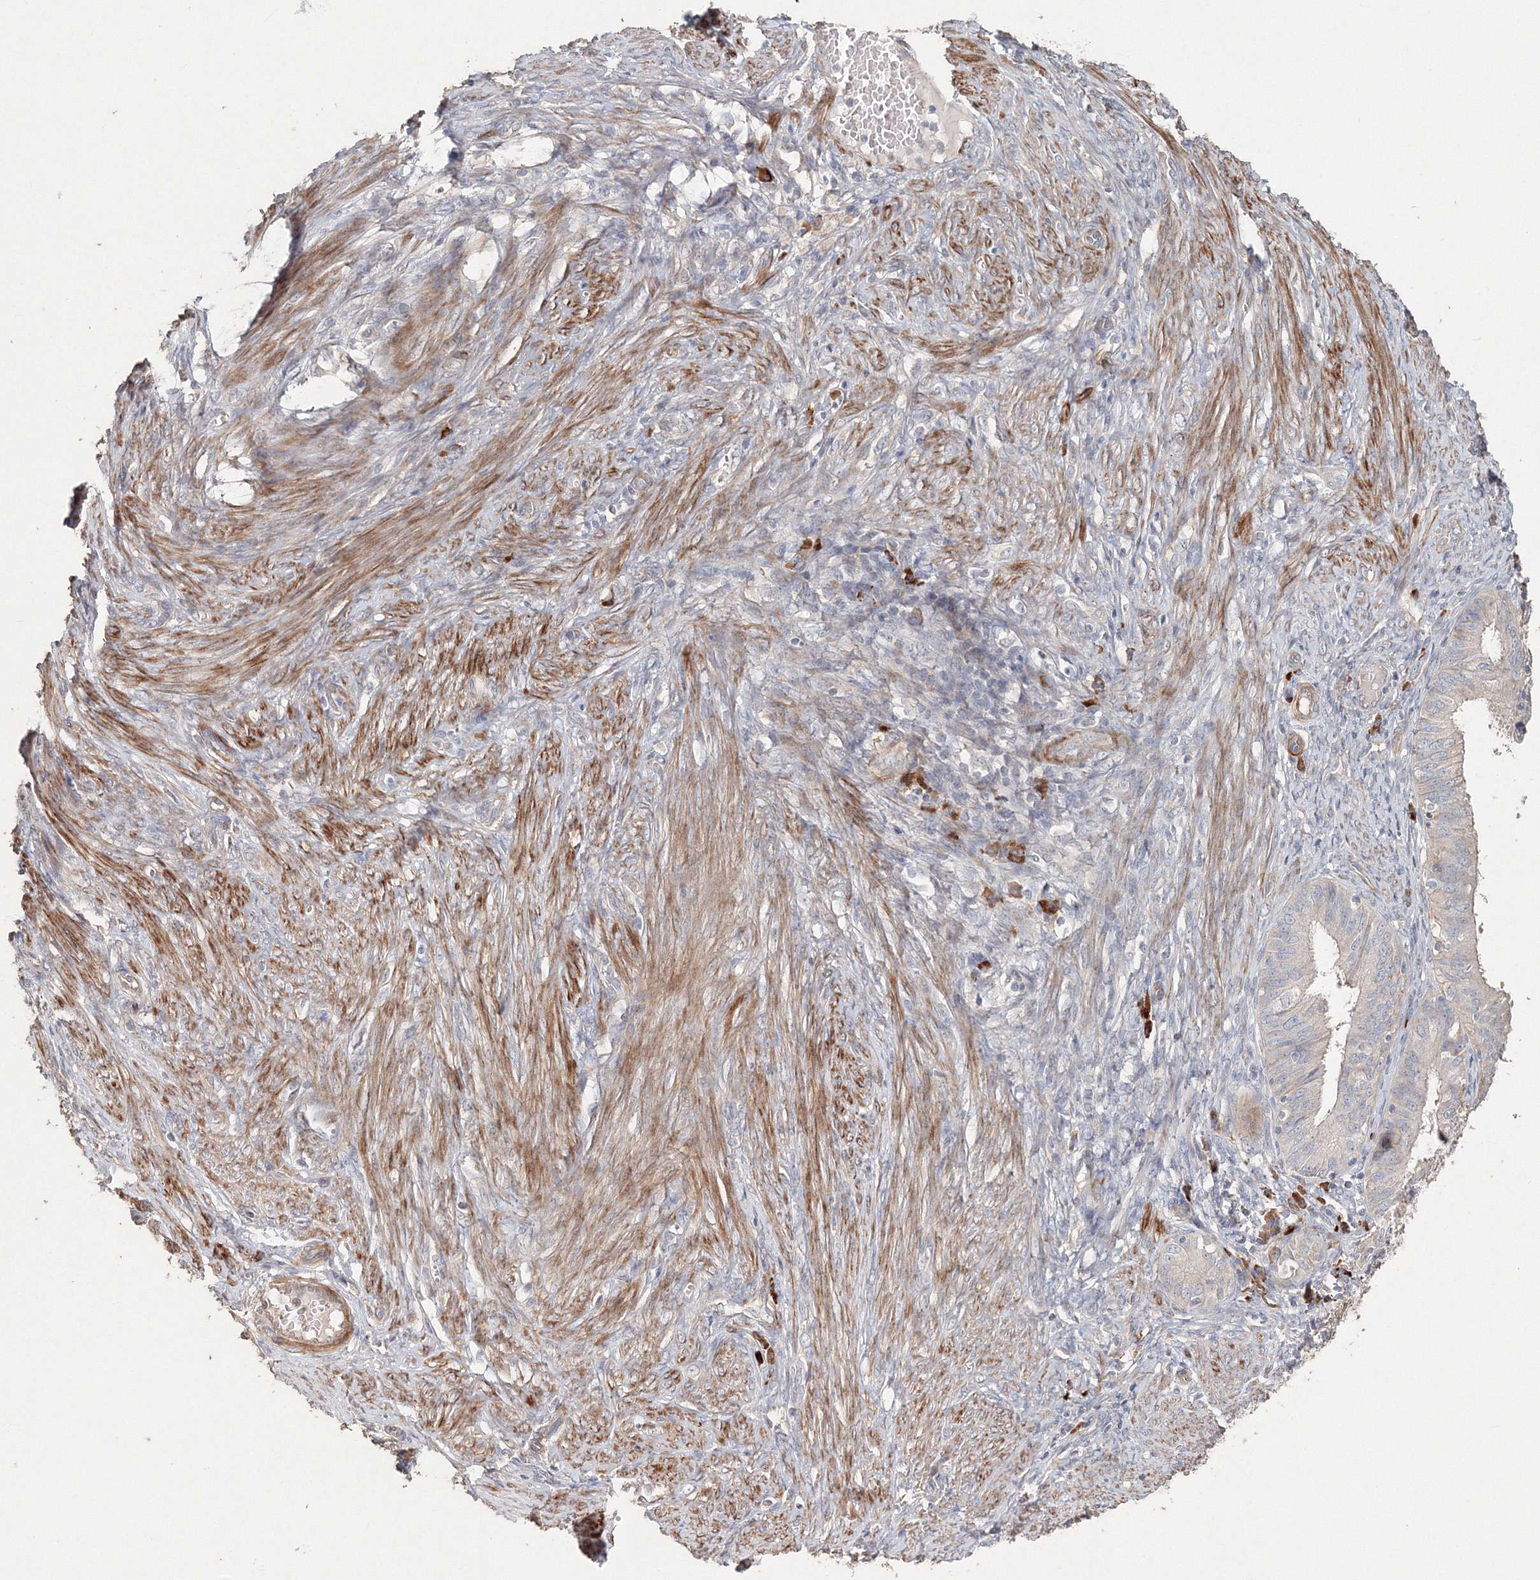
{"staining": {"intensity": "negative", "quantity": "none", "location": "none"}, "tissue": "endometrial cancer", "cell_type": "Tumor cells", "image_type": "cancer", "snomed": [{"axis": "morphology", "description": "Adenocarcinoma, NOS"}, {"axis": "topography", "description": "Endometrium"}], "caption": "Immunohistochemistry of human adenocarcinoma (endometrial) displays no positivity in tumor cells.", "gene": "NALF2", "patient": {"sex": "female", "age": 51}}